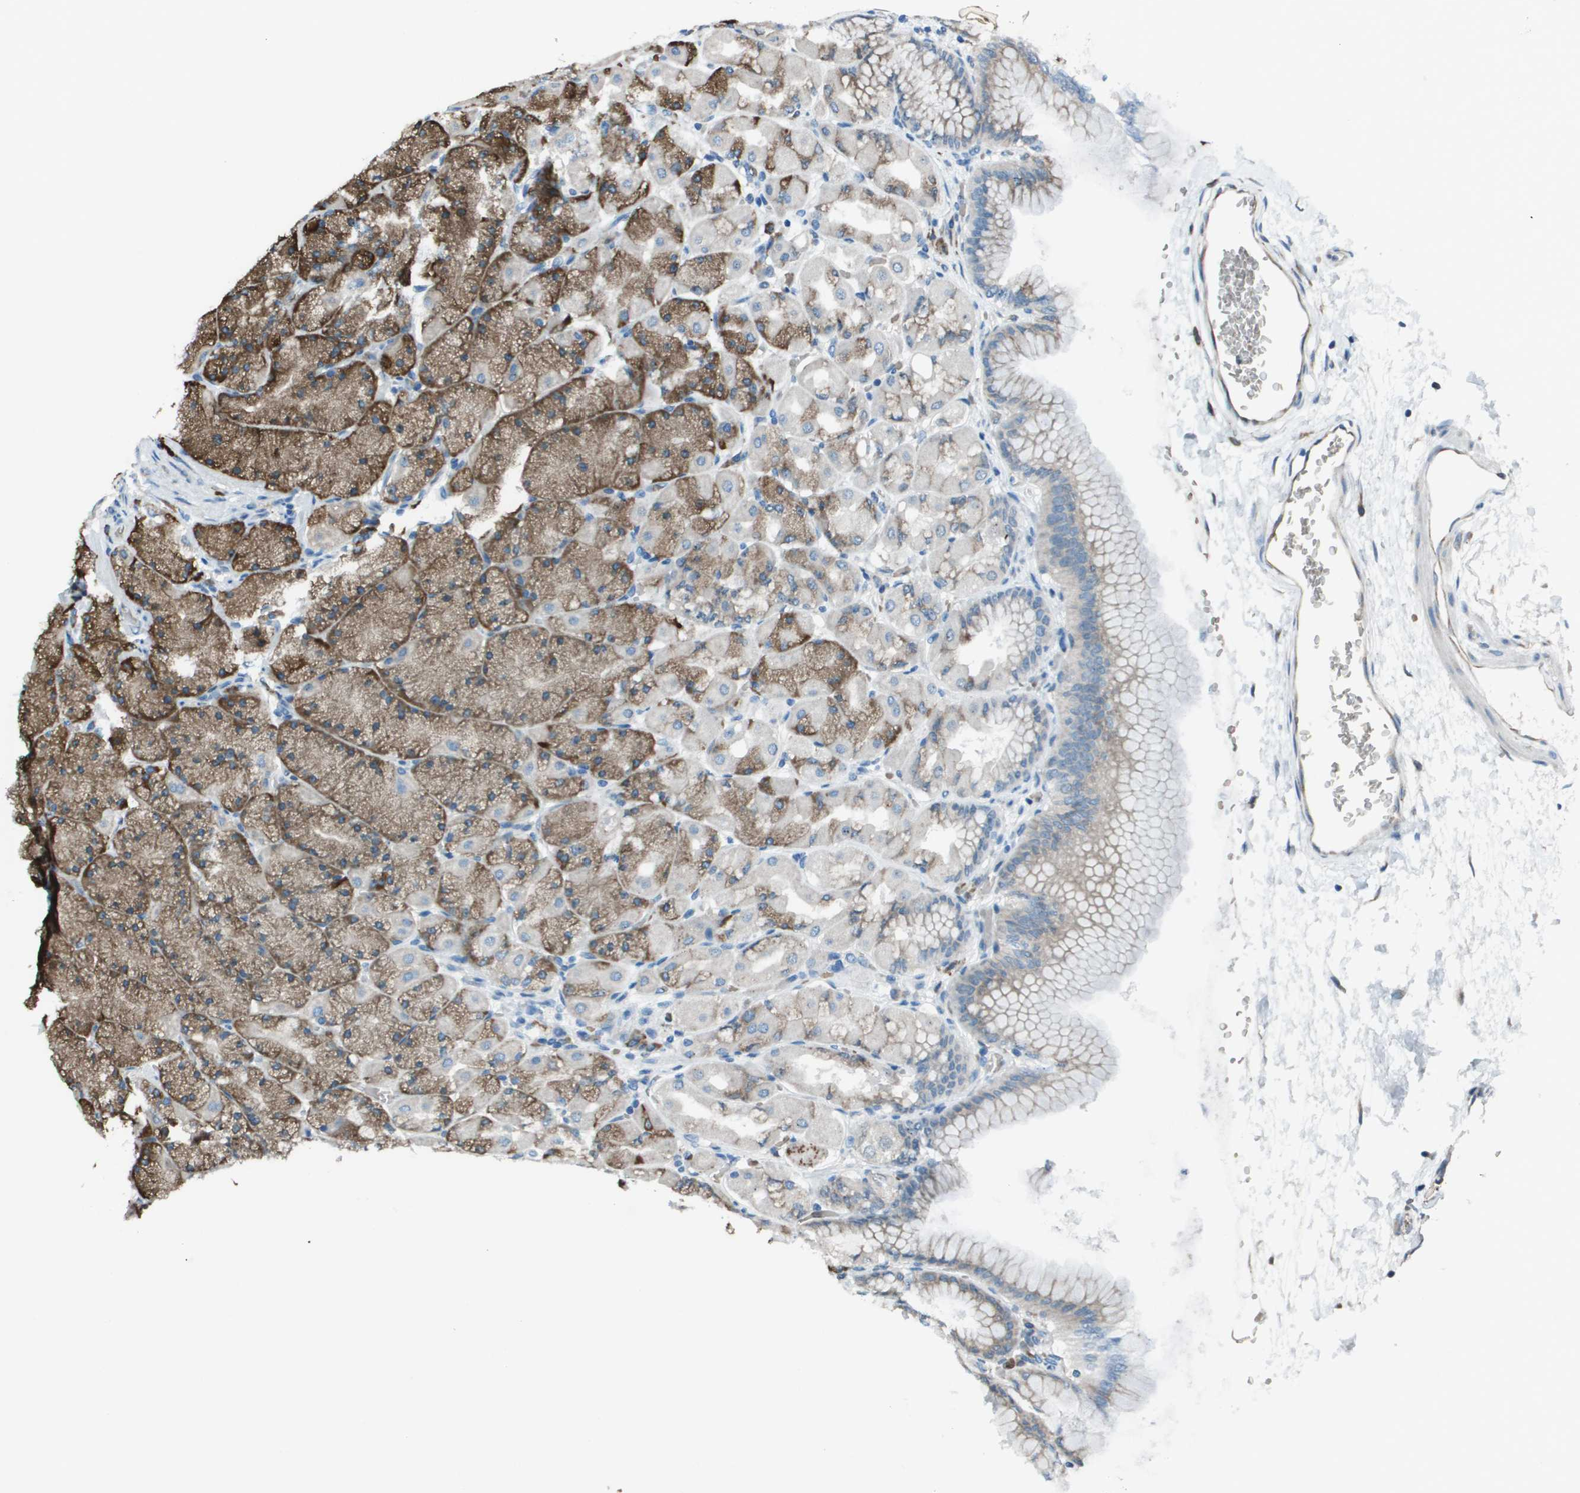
{"staining": {"intensity": "moderate", "quantity": "25%-75%", "location": "cytoplasmic/membranous"}, "tissue": "stomach", "cell_type": "Glandular cells", "image_type": "normal", "snomed": [{"axis": "morphology", "description": "Normal tissue, NOS"}, {"axis": "topography", "description": "Stomach, upper"}], "caption": "Moderate cytoplasmic/membranous protein staining is seen in about 25%-75% of glandular cells in stomach.", "gene": "UTS2", "patient": {"sex": "female", "age": 56}}